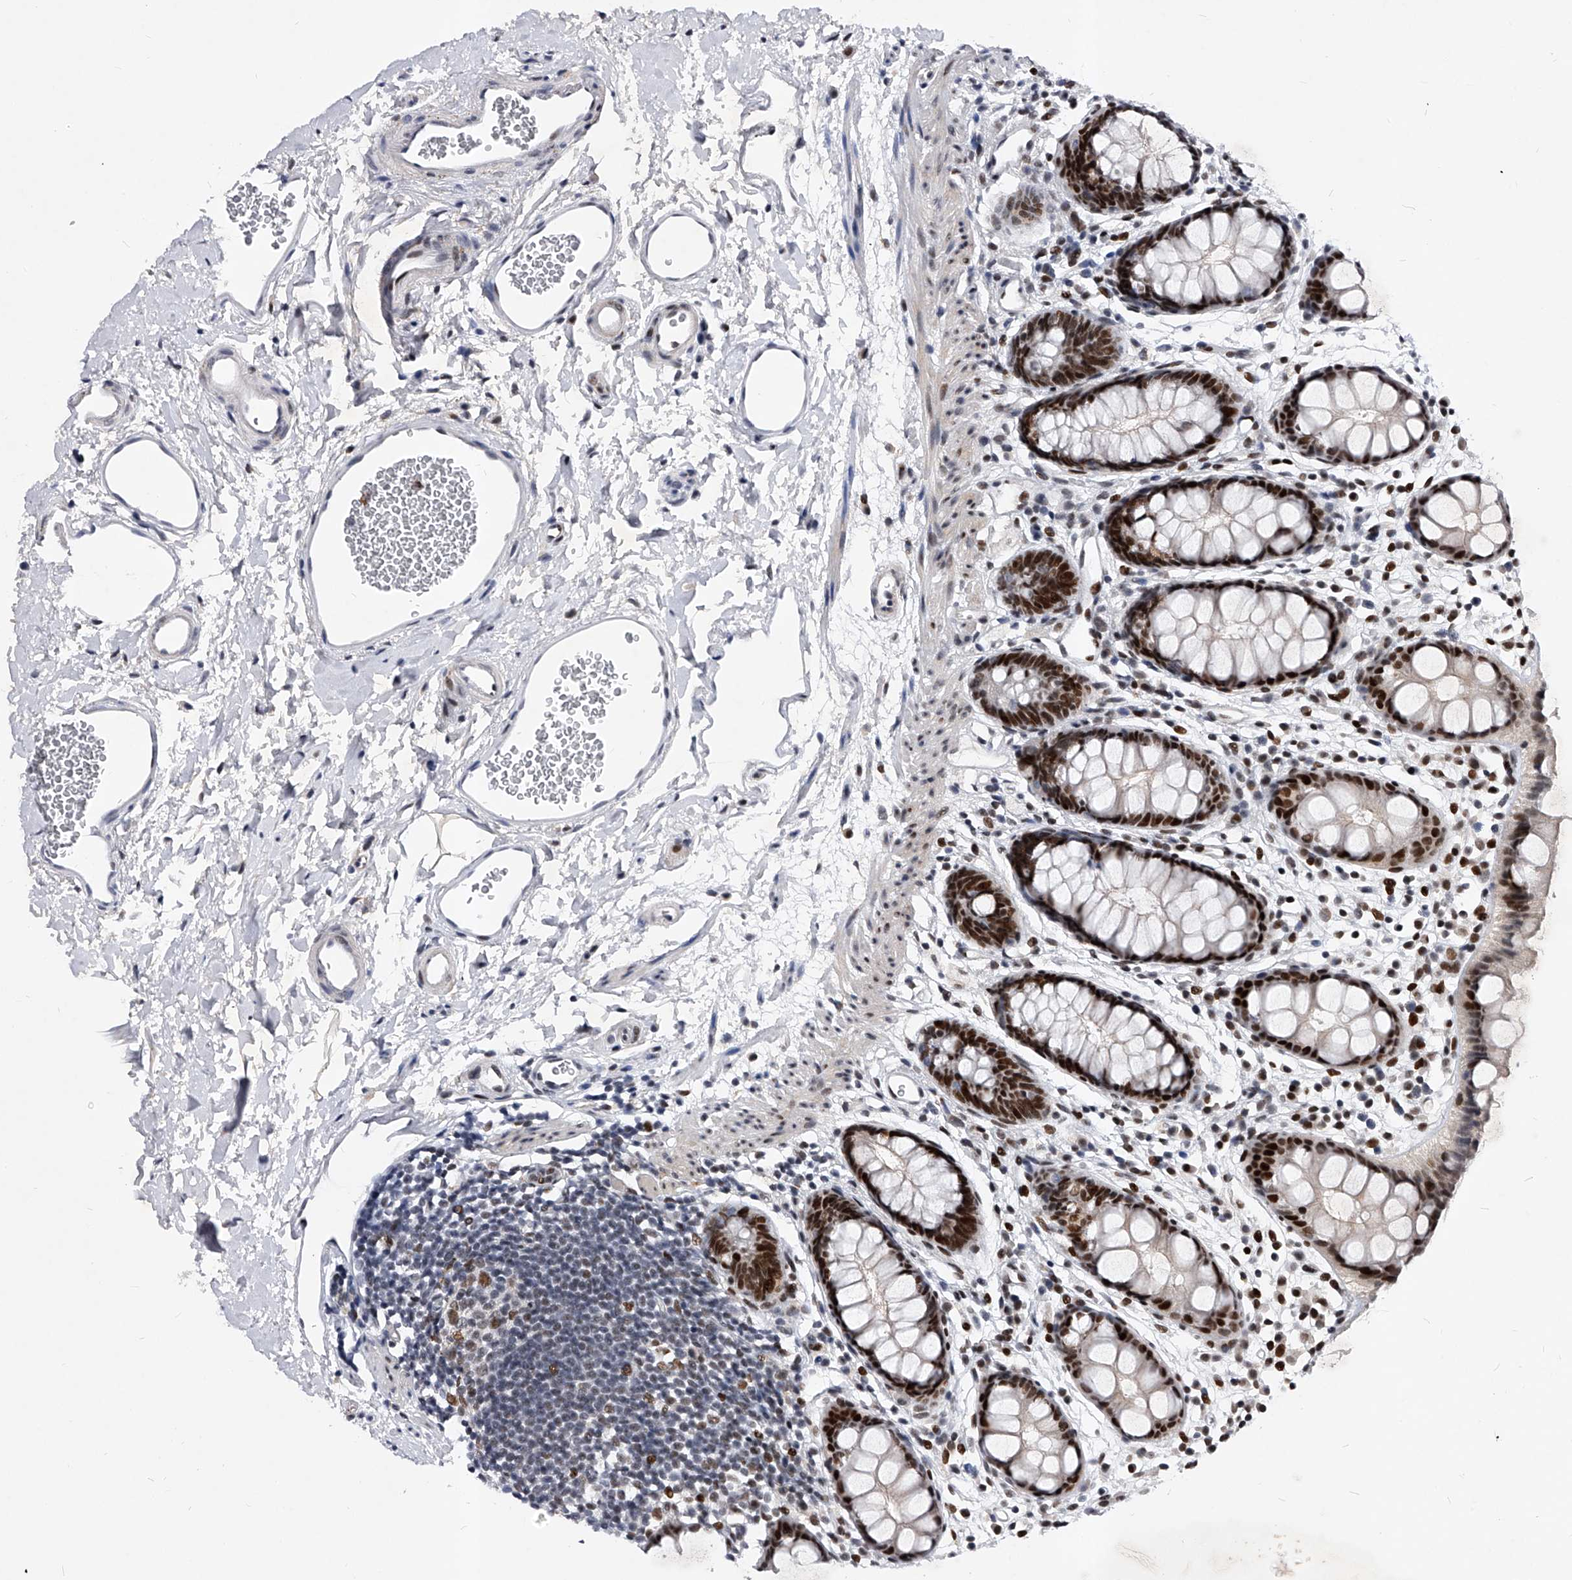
{"staining": {"intensity": "strong", "quantity": ">75%", "location": "nuclear"}, "tissue": "rectum", "cell_type": "Glandular cells", "image_type": "normal", "snomed": [{"axis": "morphology", "description": "Normal tissue, NOS"}, {"axis": "topography", "description": "Rectum"}], "caption": "Benign rectum shows strong nuclear staining in about >75% of glandular cells, visualized by immunohistochemistry. (Brightfield microscopy of DAB IHC at high magnification).", "gene": "TESK2", "patient": {"sex": "female", "age": 65}}